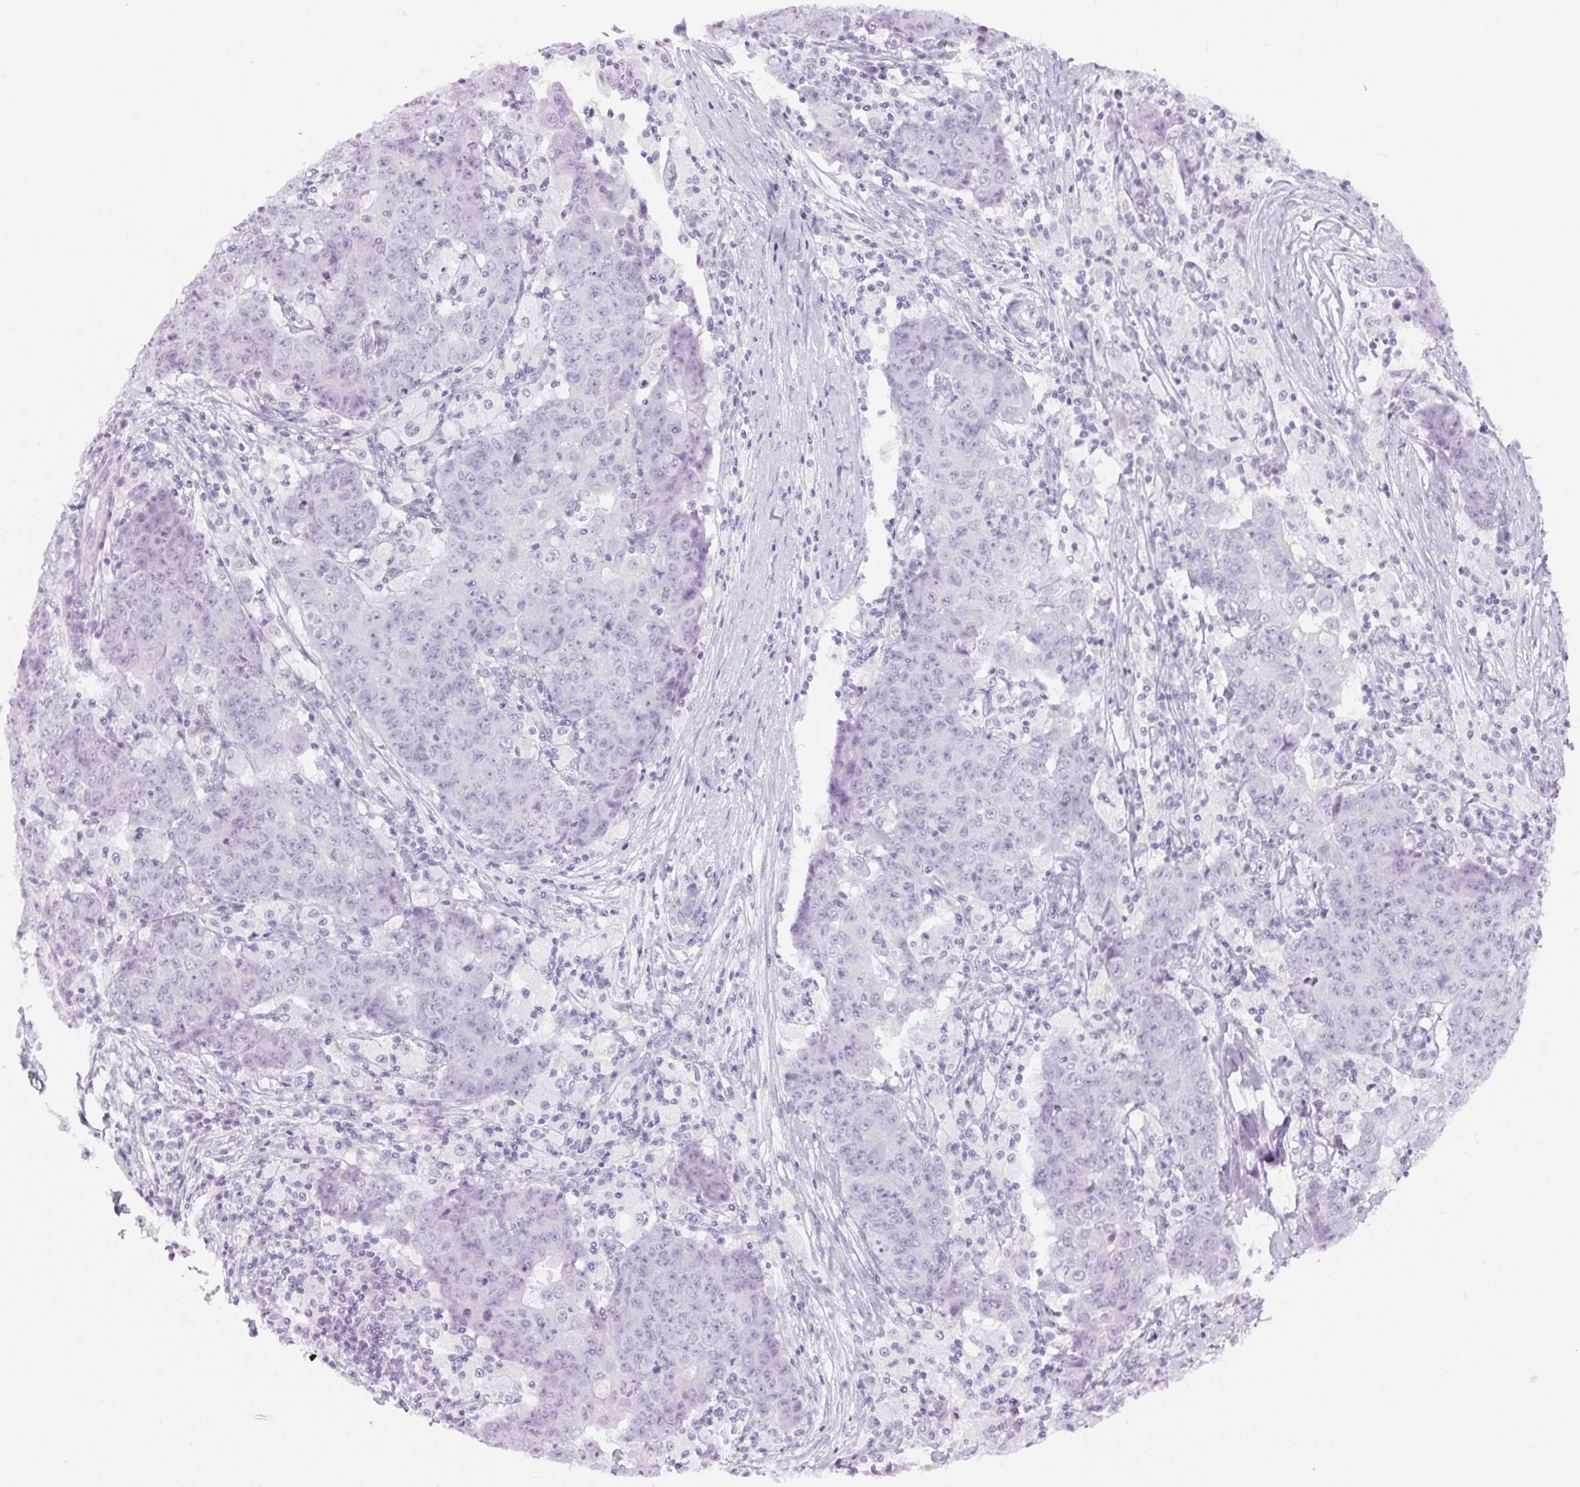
{"staining": {"intensity": "negative", "quantity": "none", "location": "none"}, "tissue": "ovarian cancer", "cell_type": "Tumor cells", "image_type": "cancer", "snomed": [{"axis": "morphology", "description": "Carcinoma, endometroid"}, {"axis": "topography", "description": "Ovary"}], "caption": "Immunohistochemical staining of human ovarian cancer (endometroid carcinoma) reveals no significant expression in tumor cells. The staining was performed using DAB to visualize the protein expression in brown, while the nuclei were stained in blue with hematoxylin (Magnification: 20x).", "gene": "BEND2", "patient": {"sex": "female", "age": 42}}